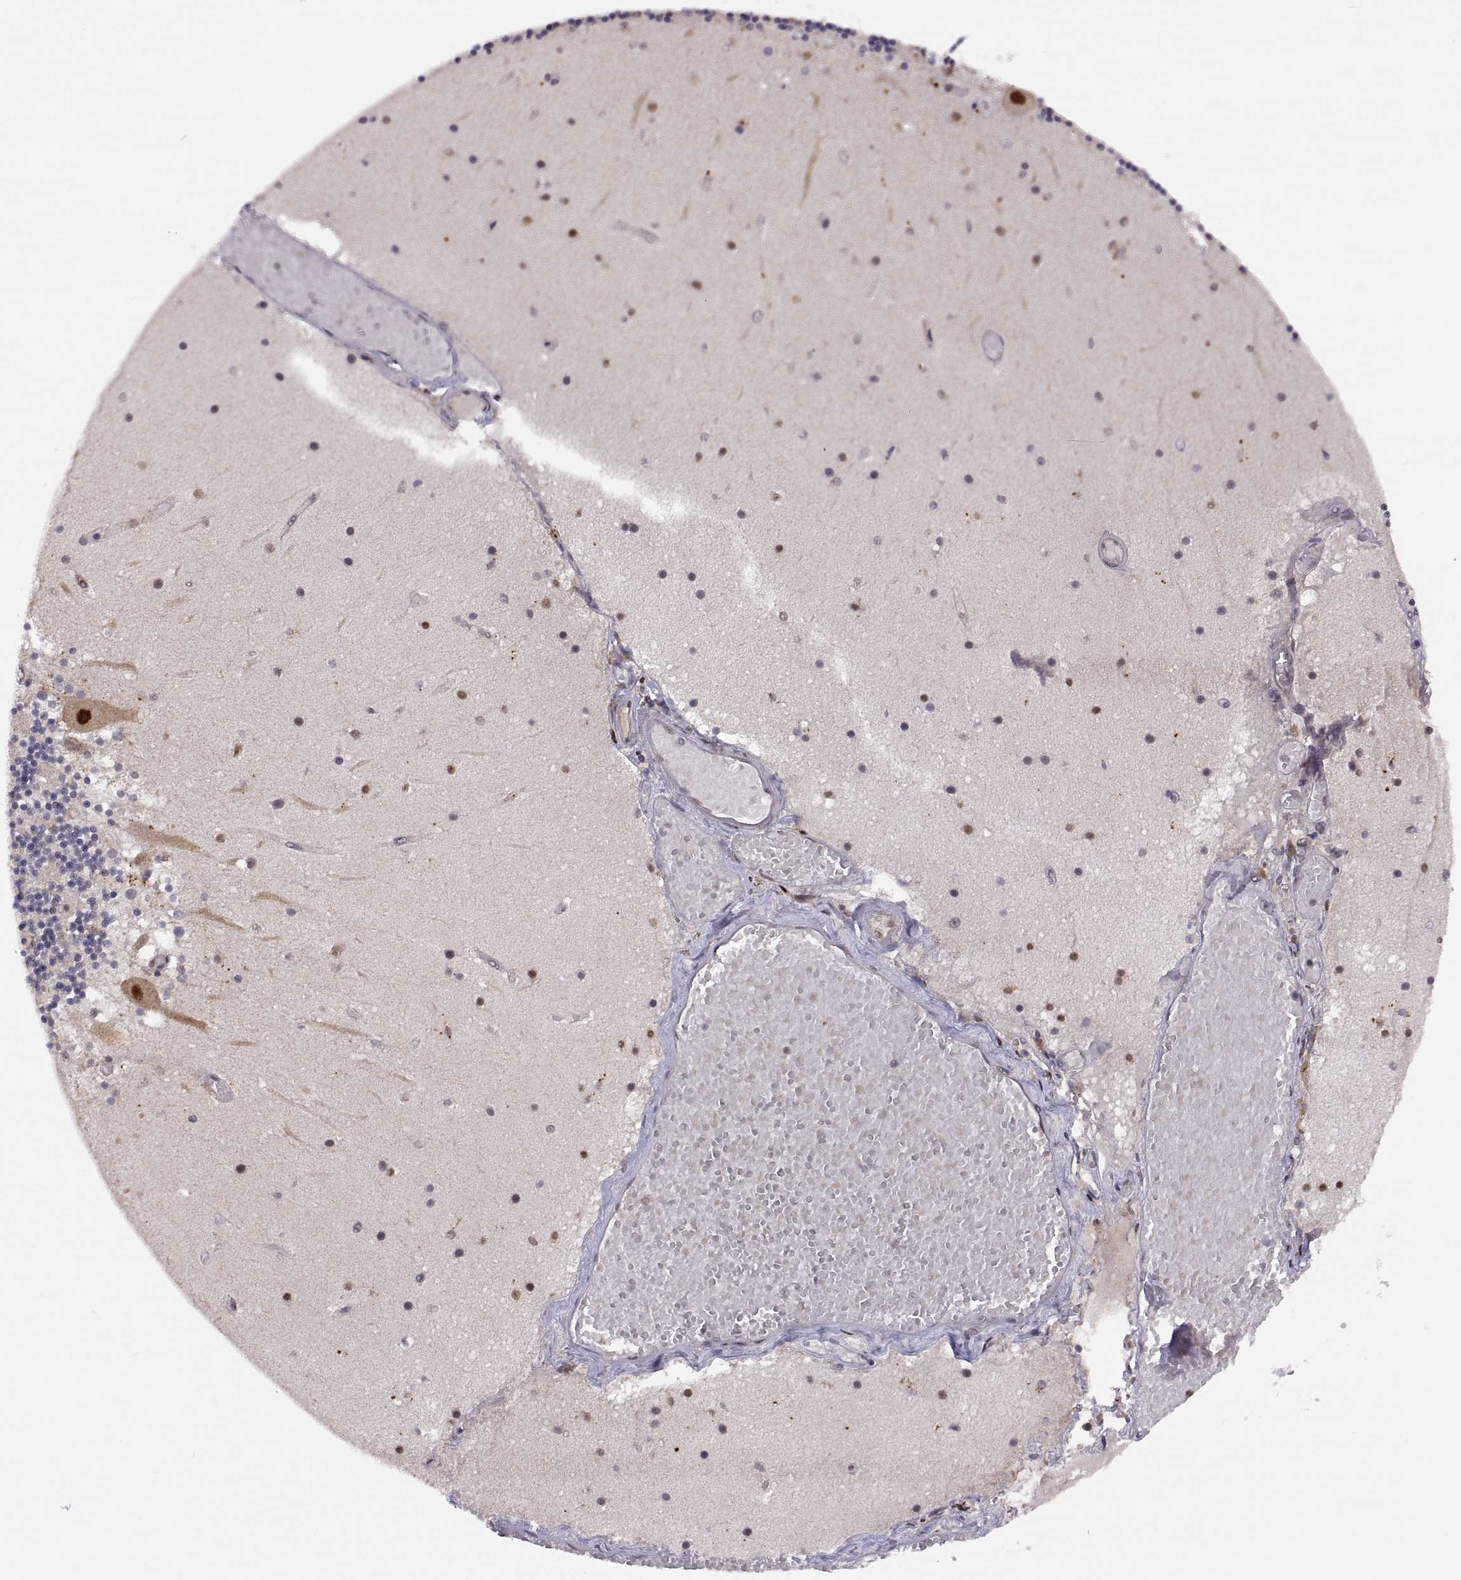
{"staining": {"intensity": "negative", "quantity": "none", "location": "none"}, "tissue": "cerebellum", "cell_type": "Cells in granular layer", "image_type": "normal", "snomed": [{"axis": "morphology", "description": "Normal tissue, NOS"}, {"axis": "topography", "description": "Cerebellum"}], "caption": "High power microscopy photomicrograph of an immunohistochemistry image of normal cerebellum, revealing no significant expression in cells in granular layer. The staining is performed using DAB brown chromogen with nuclei counter-stained in using hematoxylin.", "gene": "PSMC2", "patient": {"sex": "female", "age": 28}}